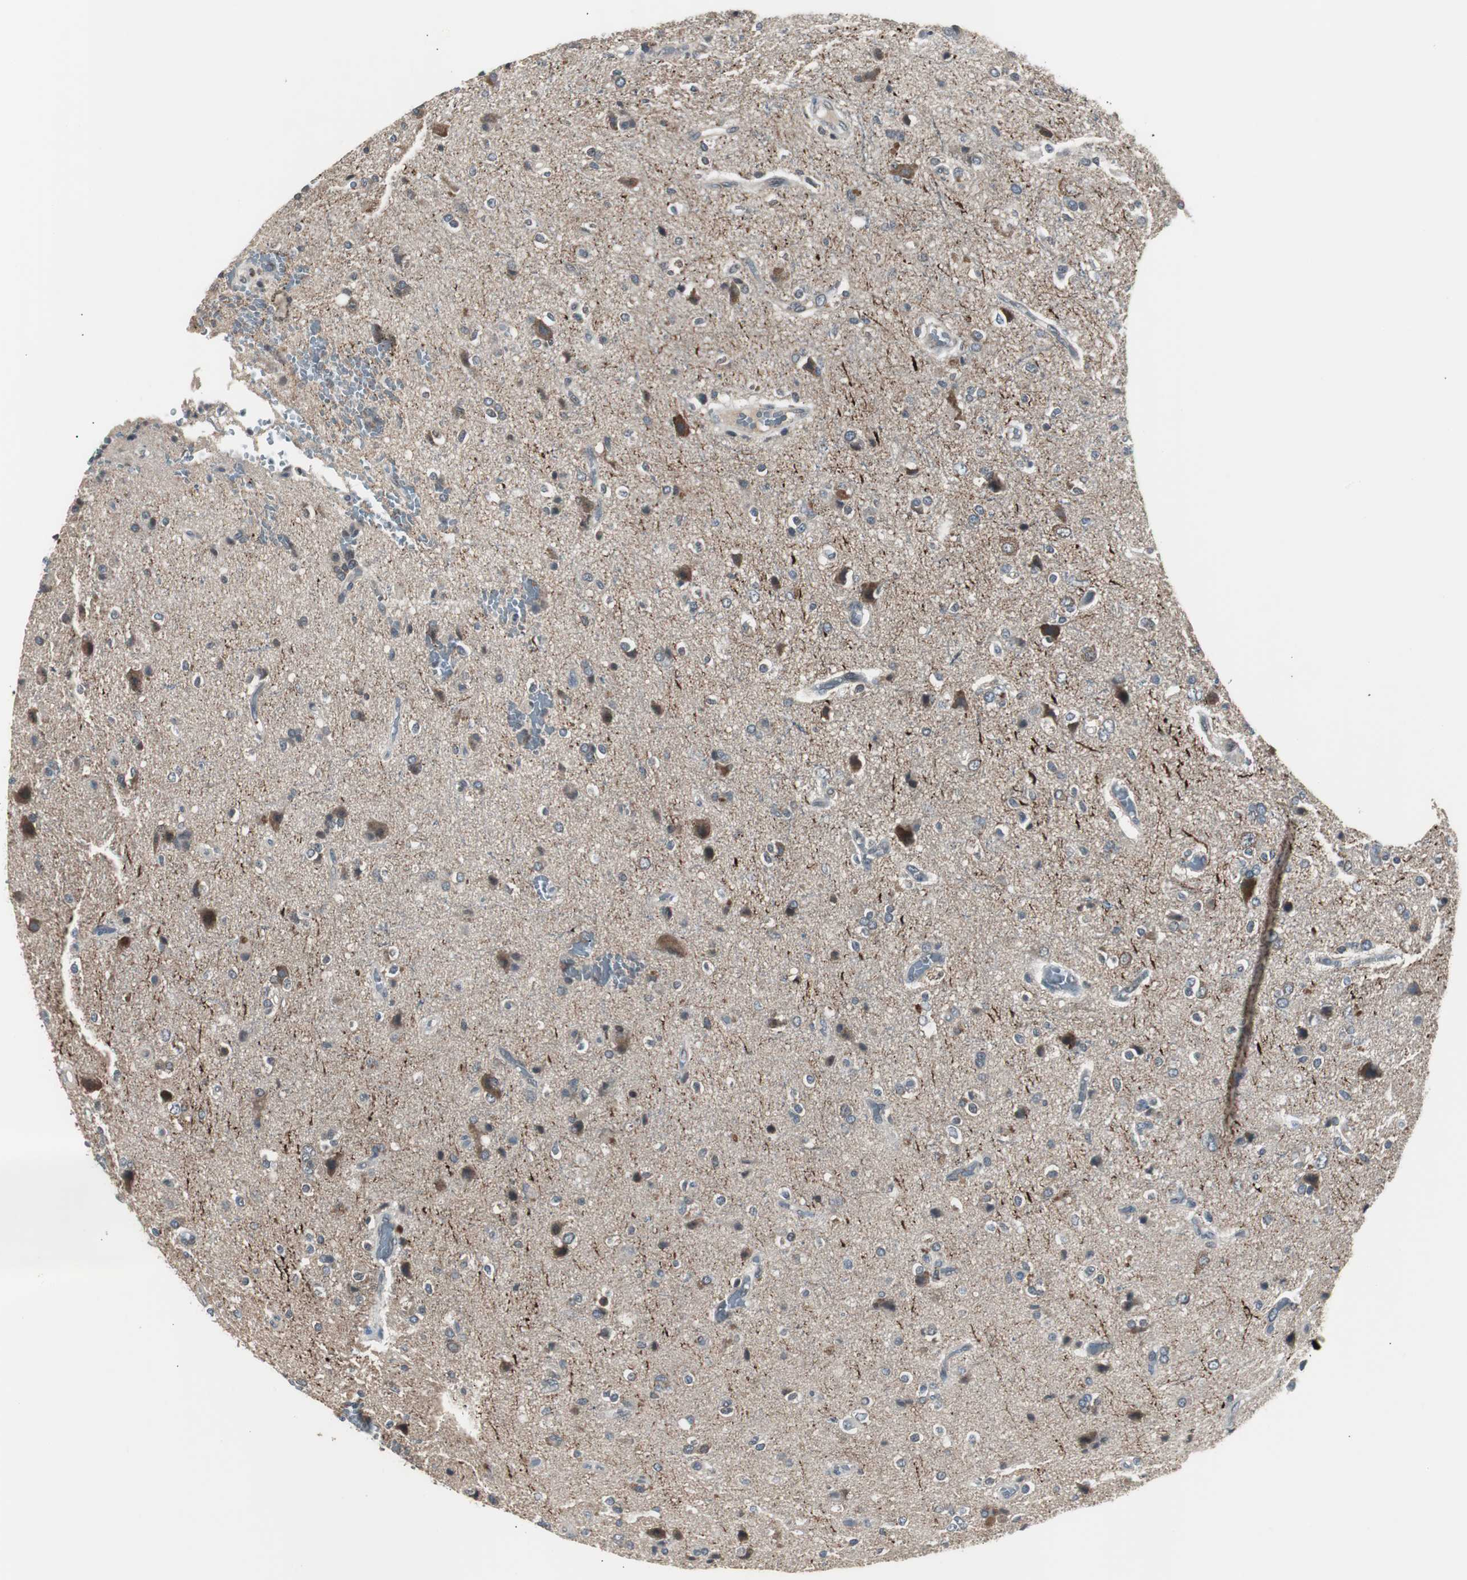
{"staining": {"intensity": "moderate", "quantity": ">75%", "location": "cytoplasmic/membranous"}, "tissue": "glioma", "cell_type": "Tumor cells", "image_type": "cancer", "snomed": [{"axis": "morphology", "description": "Glioma, malignant, High grade"}, {"axis": "topography", "description": "Brain"}], "caption": "Tumor cells reveal medium levels of moderate cytoplasmic/membranous staining in approximately >75% of cells in glioma. The protein is stained brown, and the nuclei are stained in blue (DAB IHC with brightfield microscopy, high magnification).", "gene": "ZMPSTE24", "patient": {"sex": "male", "age": 47}}